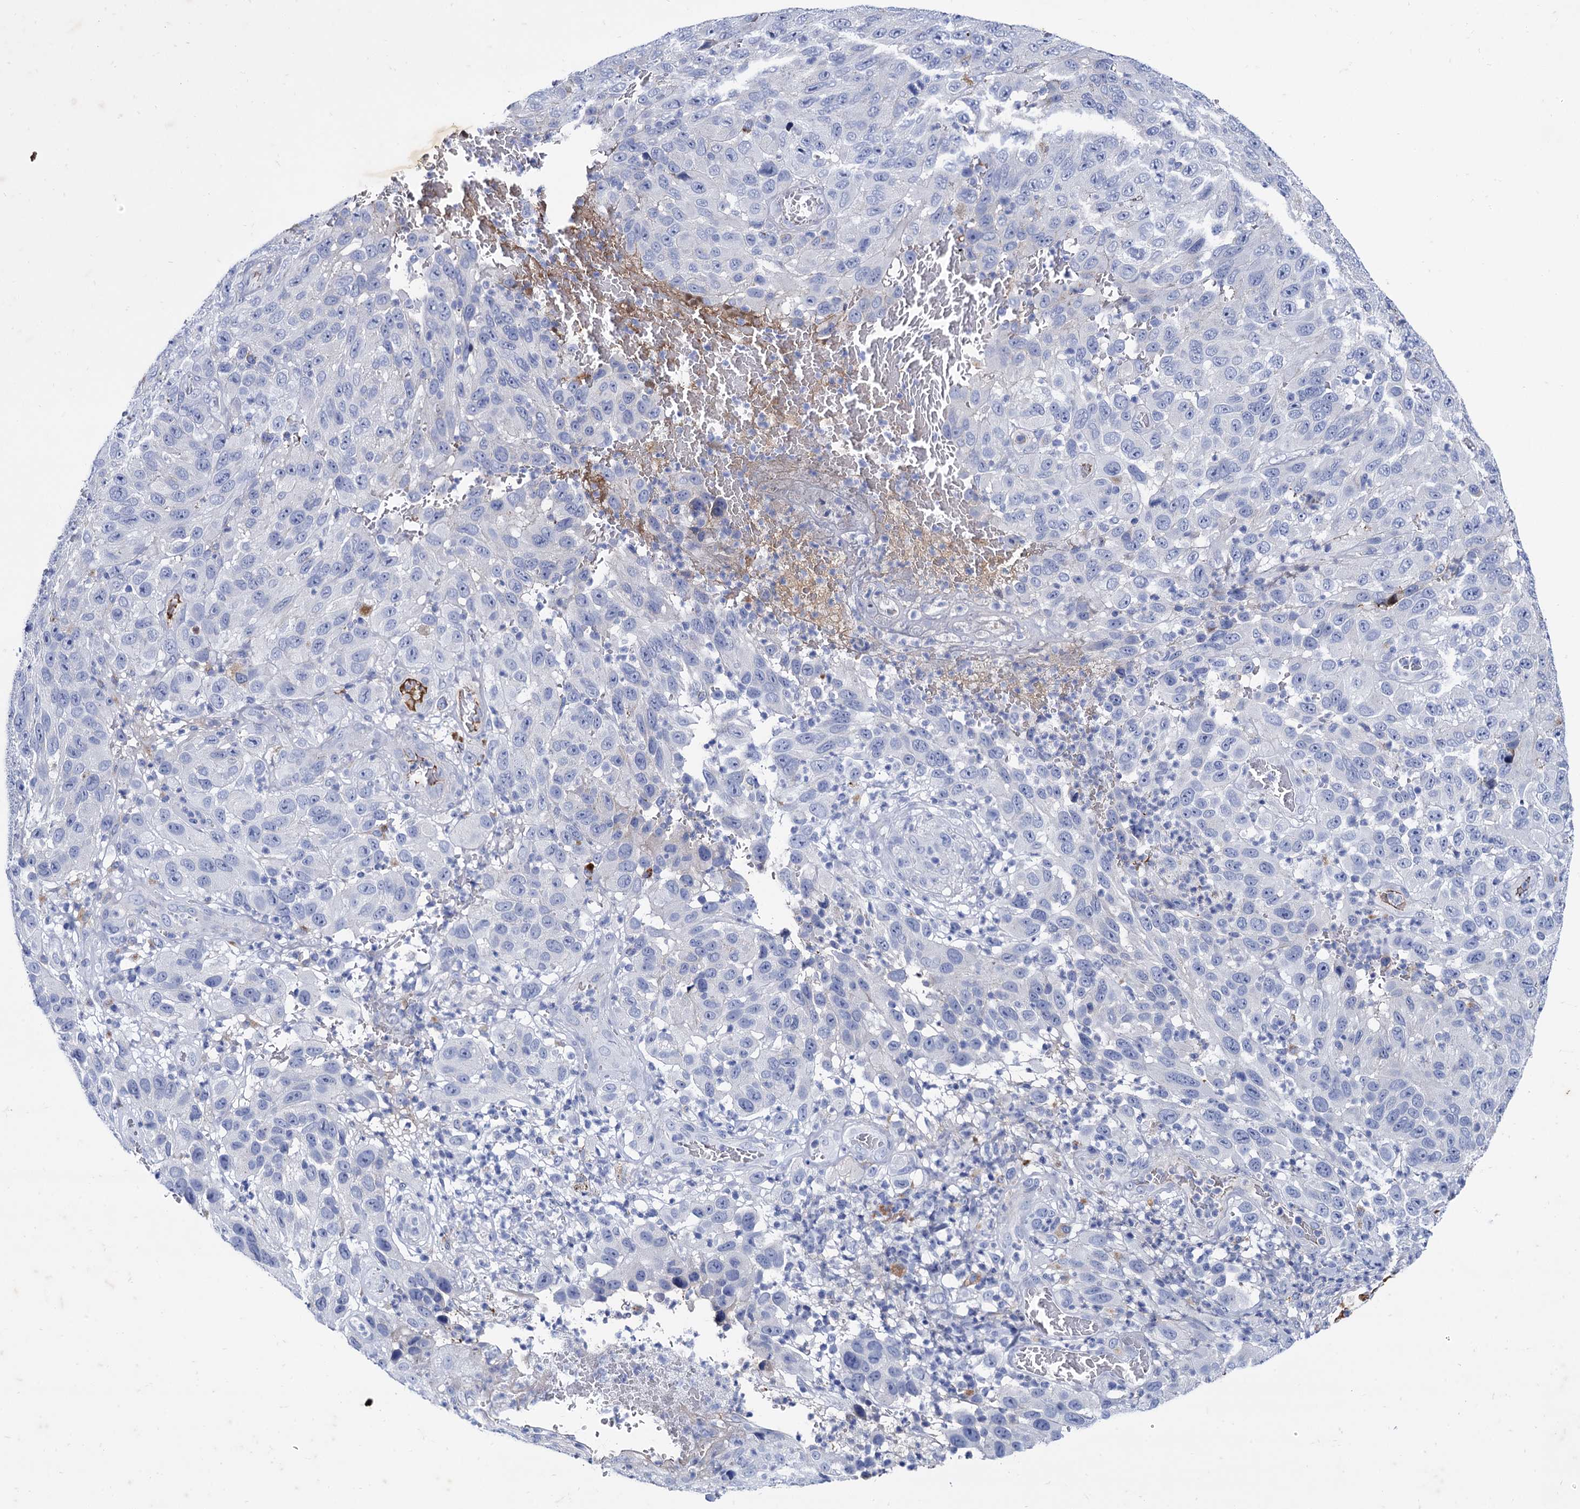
{"staining": {"intensity": "negative", "quantity": "none", "location": "none"}, "tissue": "melanoma", "cell_type": "Tumor cells", "image_type": "cancer", "snomed": [{"axis": "morphology", "description": "Normal tissue, NOS"}, {"axis": "morphology", "description": "Malignant melanoma, NOS"}, {"axis": "topography", "description": "Skin"}], "caption": "A high-resolution micrograph shows immunohistochemistry staining of malignant melanoma, which displays no significant positivity in tumor cells.", "gene": "TMEM72", "patient": {"sex": "female", "age": 96}}